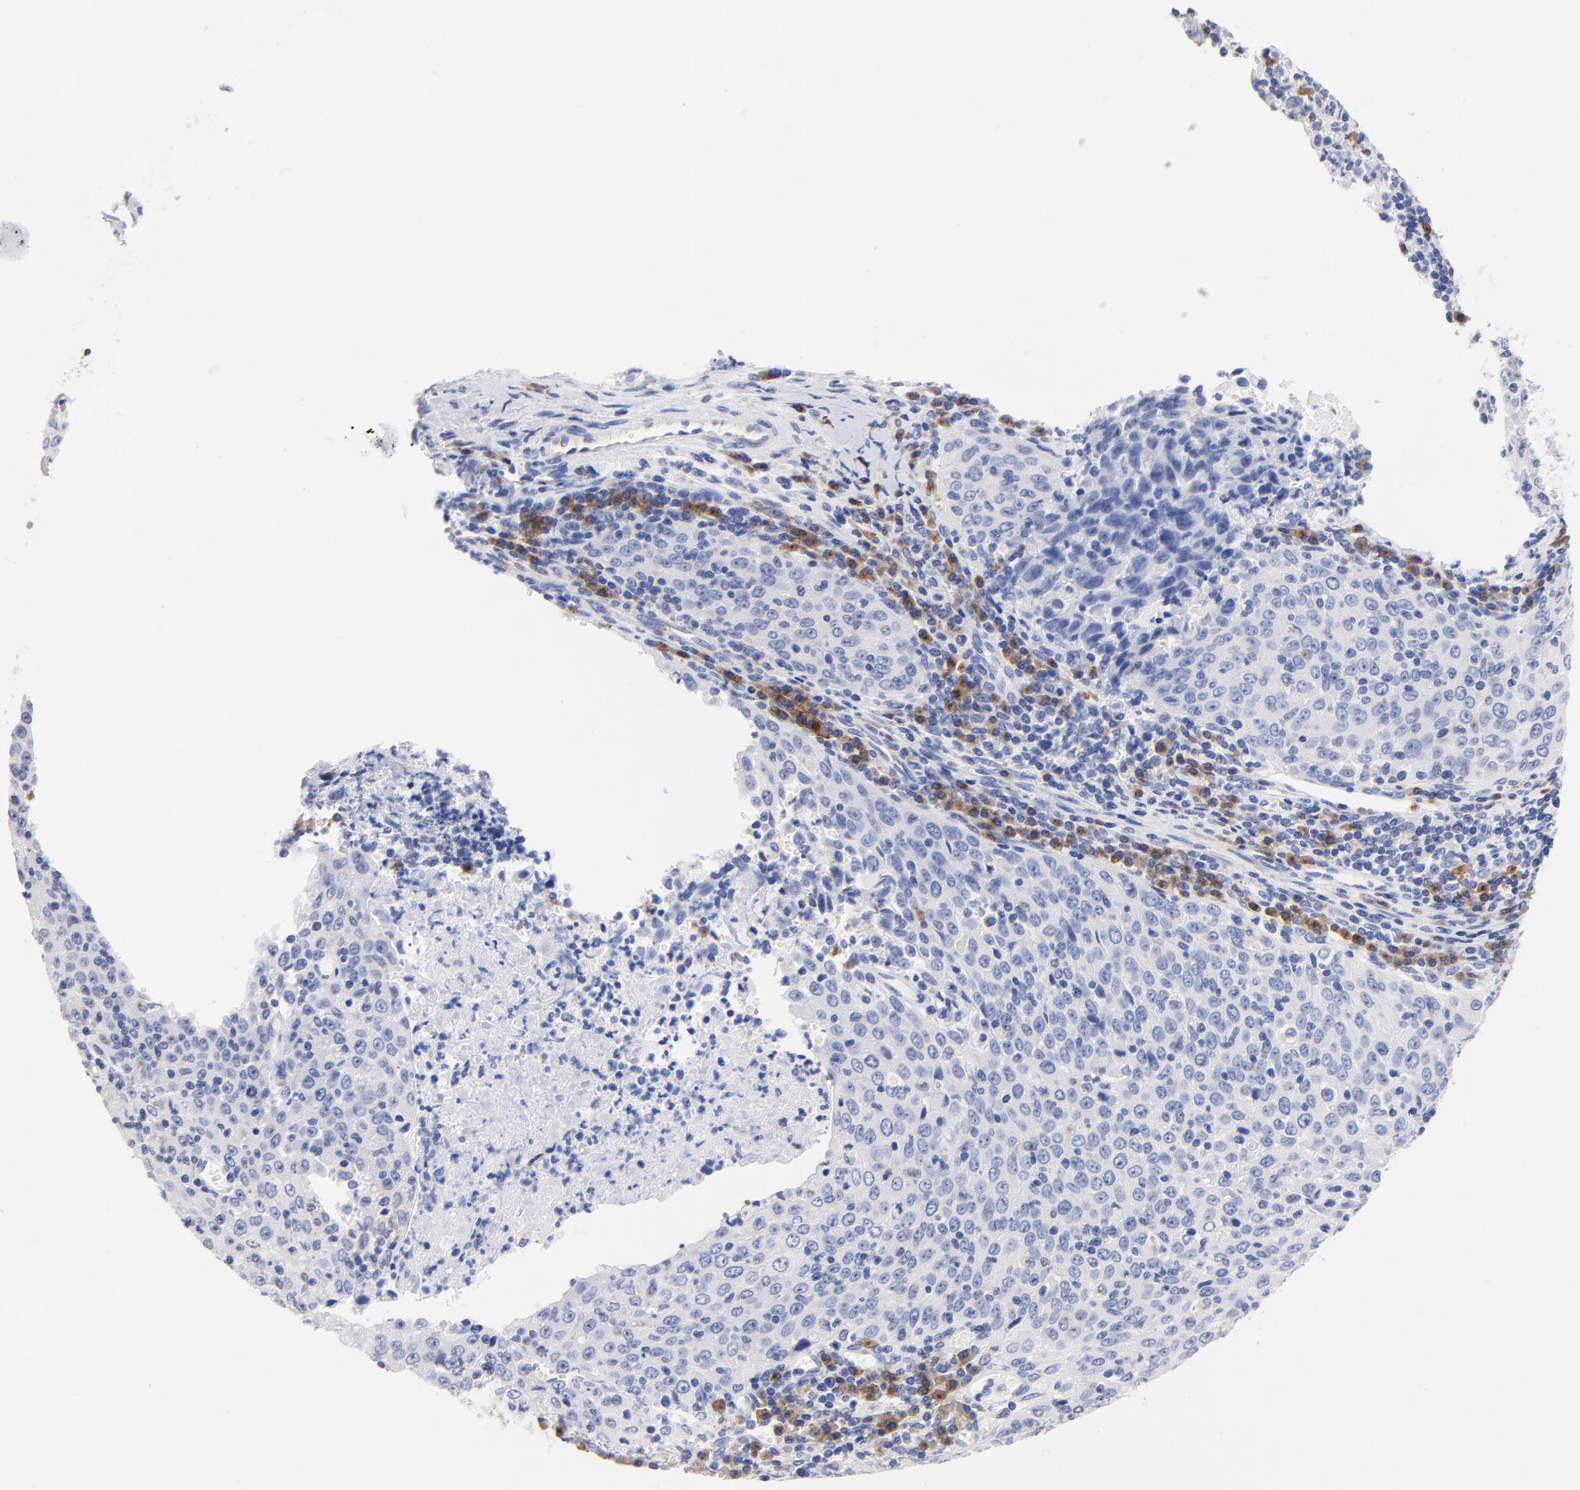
{"staining": {"intensity": "negative", "quantity": "none", "location": "none"}, "tissue": "cervical cancer", "cell_type": "Tumor cells", "image_type": "cancer", "snomed": [{"axis": "morphology", "description": "Squamous cell carcinoma, NOS"}, {"axis": "topography", "description": "Cervix"}], "caption": "This micrograph is of cervical cancer stained with IHC to label a protein in brown with the nuclei are counter-stained blue. There is no staining in tumor cells.", "gene": "LAX1", "patient": {"sex": "female", "age": 27}}